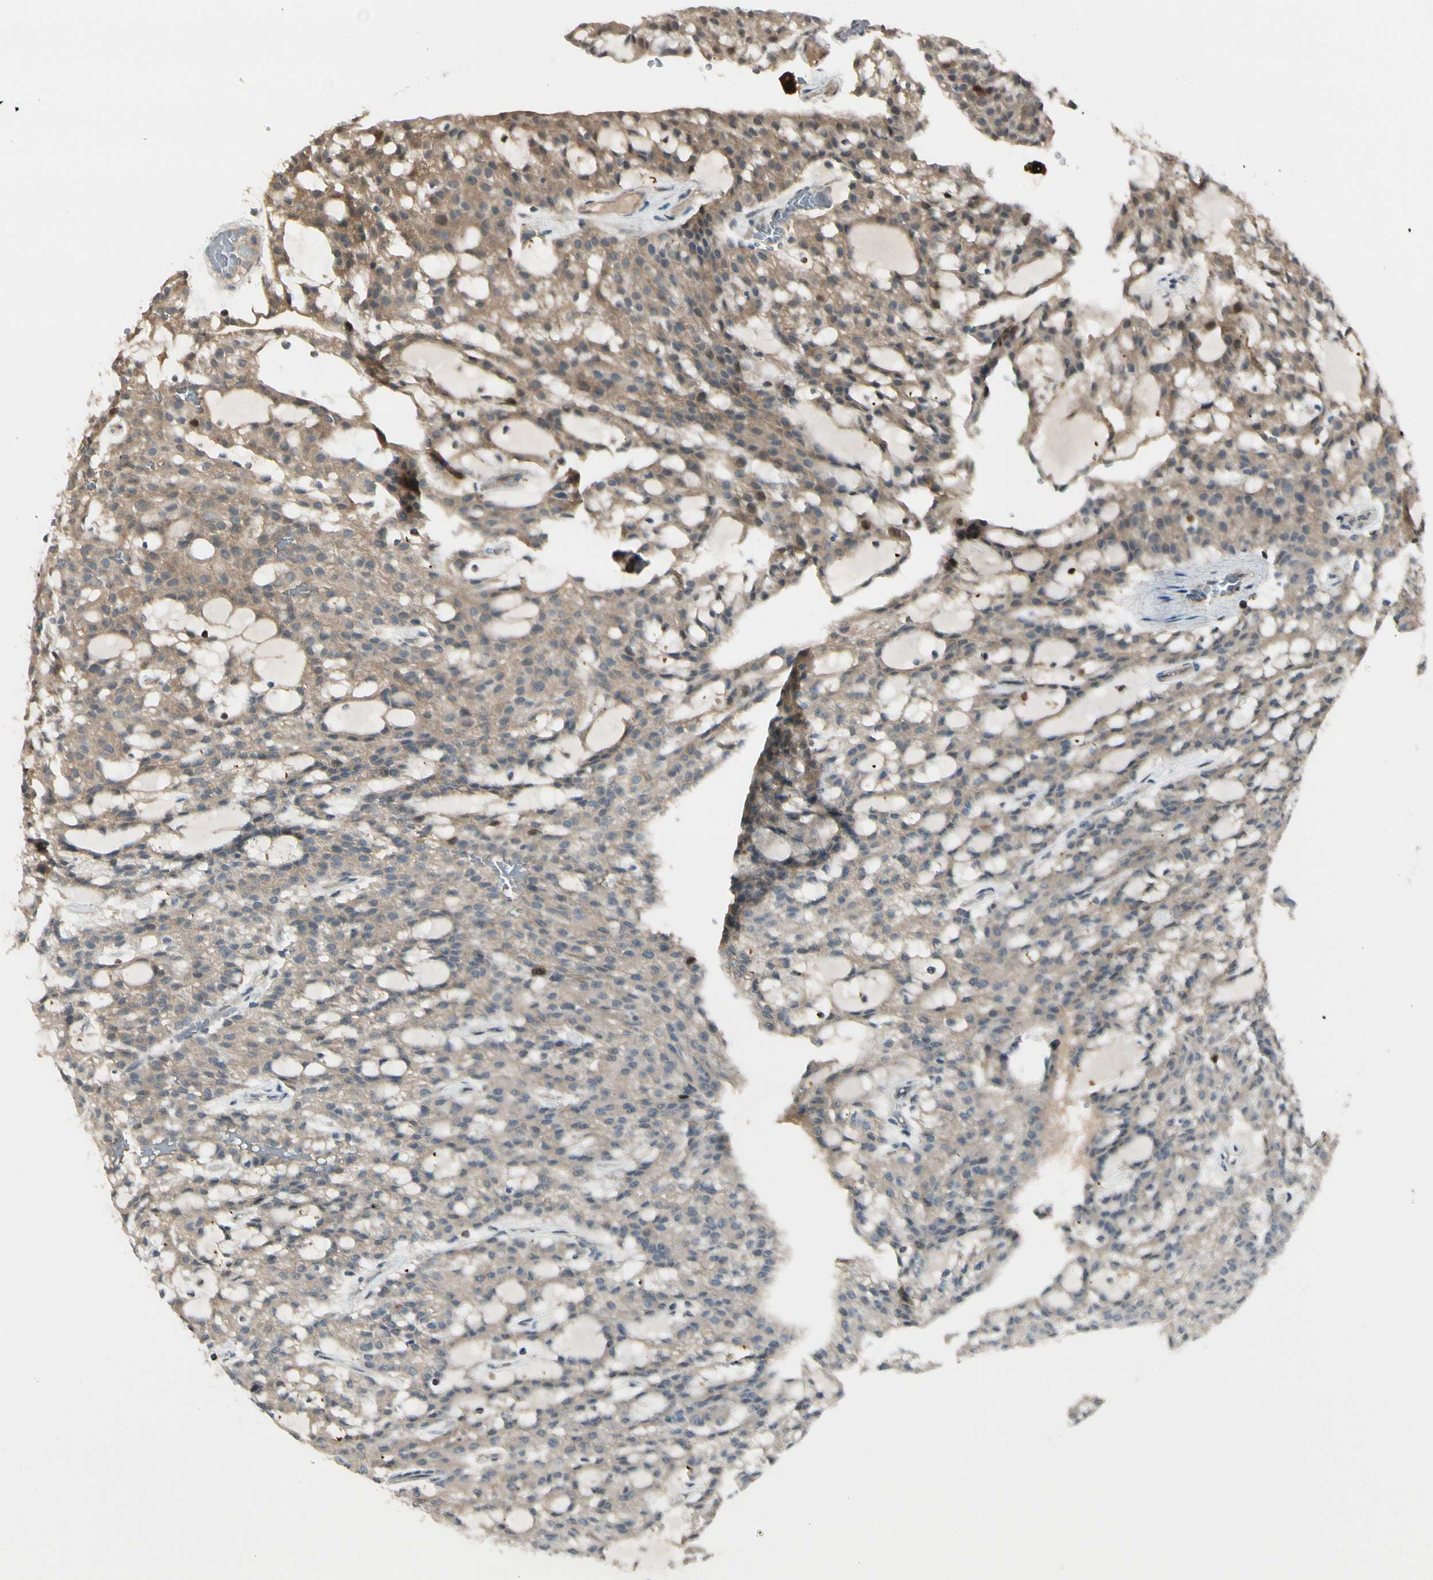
{"staining": {"intensity": "moderate", "quantity": ">75%", "location": "cytoplasmic/membranous"}, "tissue": "renal cancer", "cell_type": "Tumor cells", "image_type": "cancer", "snomed": [{"axis": "morphology", "description": "Adenocarcinoma, NOS"}, {"axis": "topography", "description": "Kidney"}], "caption": "High-magnification brightfield microscopy of adenocarcinoma (renal) stained with DAB (3,3'-diaminobenzidine) (brown) and counterstained with hematoxylin (blue). tumor cells exhibit moderate cytoplasmic/membranous staining is appreciated in approximately>75% of cells. (DAB = brown stain, brightfield microscopy at high magnification).", "gene": "EVC", "patient": {"sex": "male", "age": 63}}